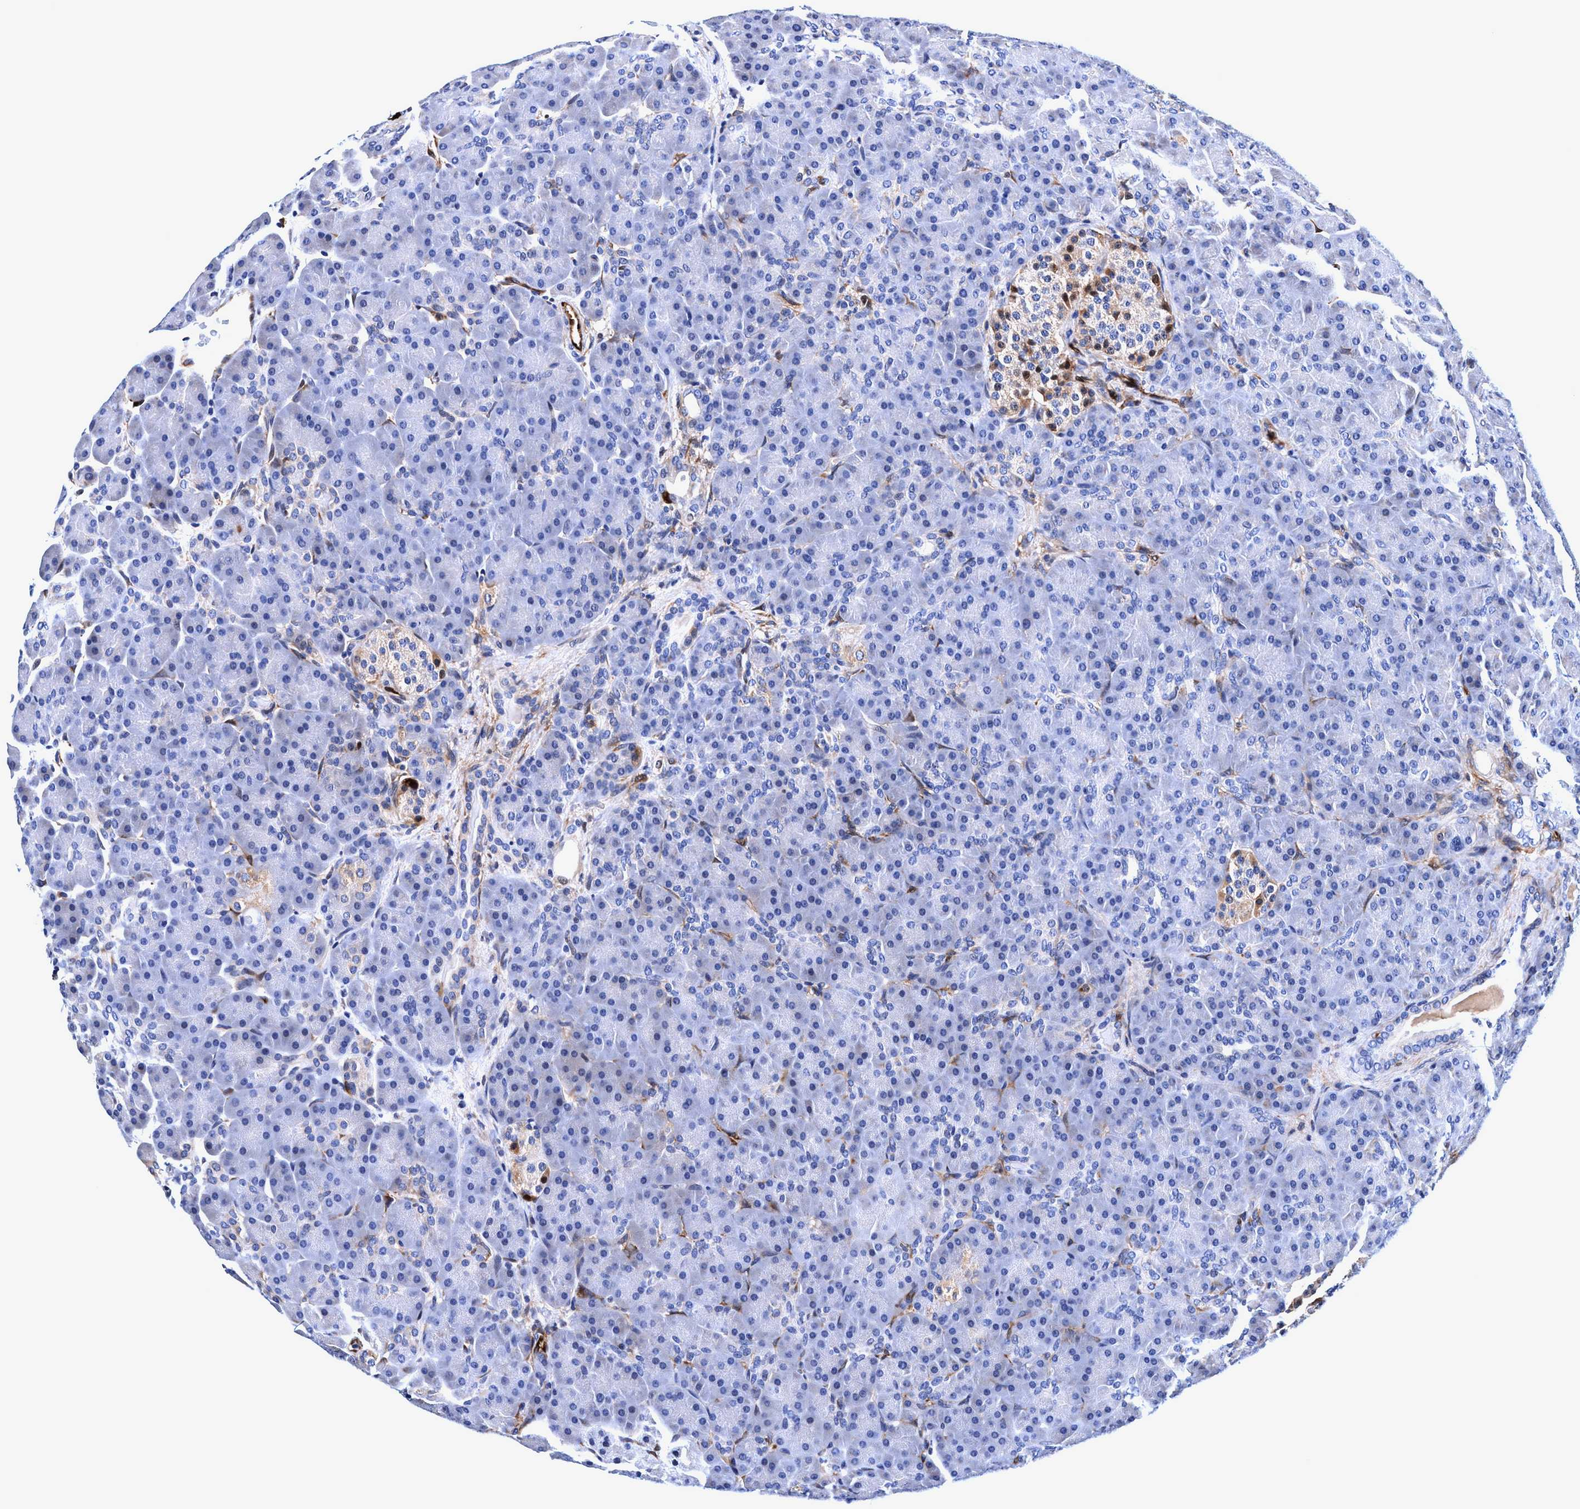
{"staining": {"intensity": "negative", "quantity": "none", "location": "none"}, "tissue": "pancreas", "cell_type": "Exocrine glandular cells", "image_type": "normal", "snomed": [{"axis": "morphology", "description": "Normal tissue, NOS"}, {"axis": "topography", "description": "Pancreas"}], "caption": "Exocrine glandular cells show no significant protein positivity in normal pancreas. (DAB (3,3'-diaminobenzidine) IHC with hematoxylin counter stain).", "gene": "UBALD2", "patient": {"sex": "male", "age": 66}}